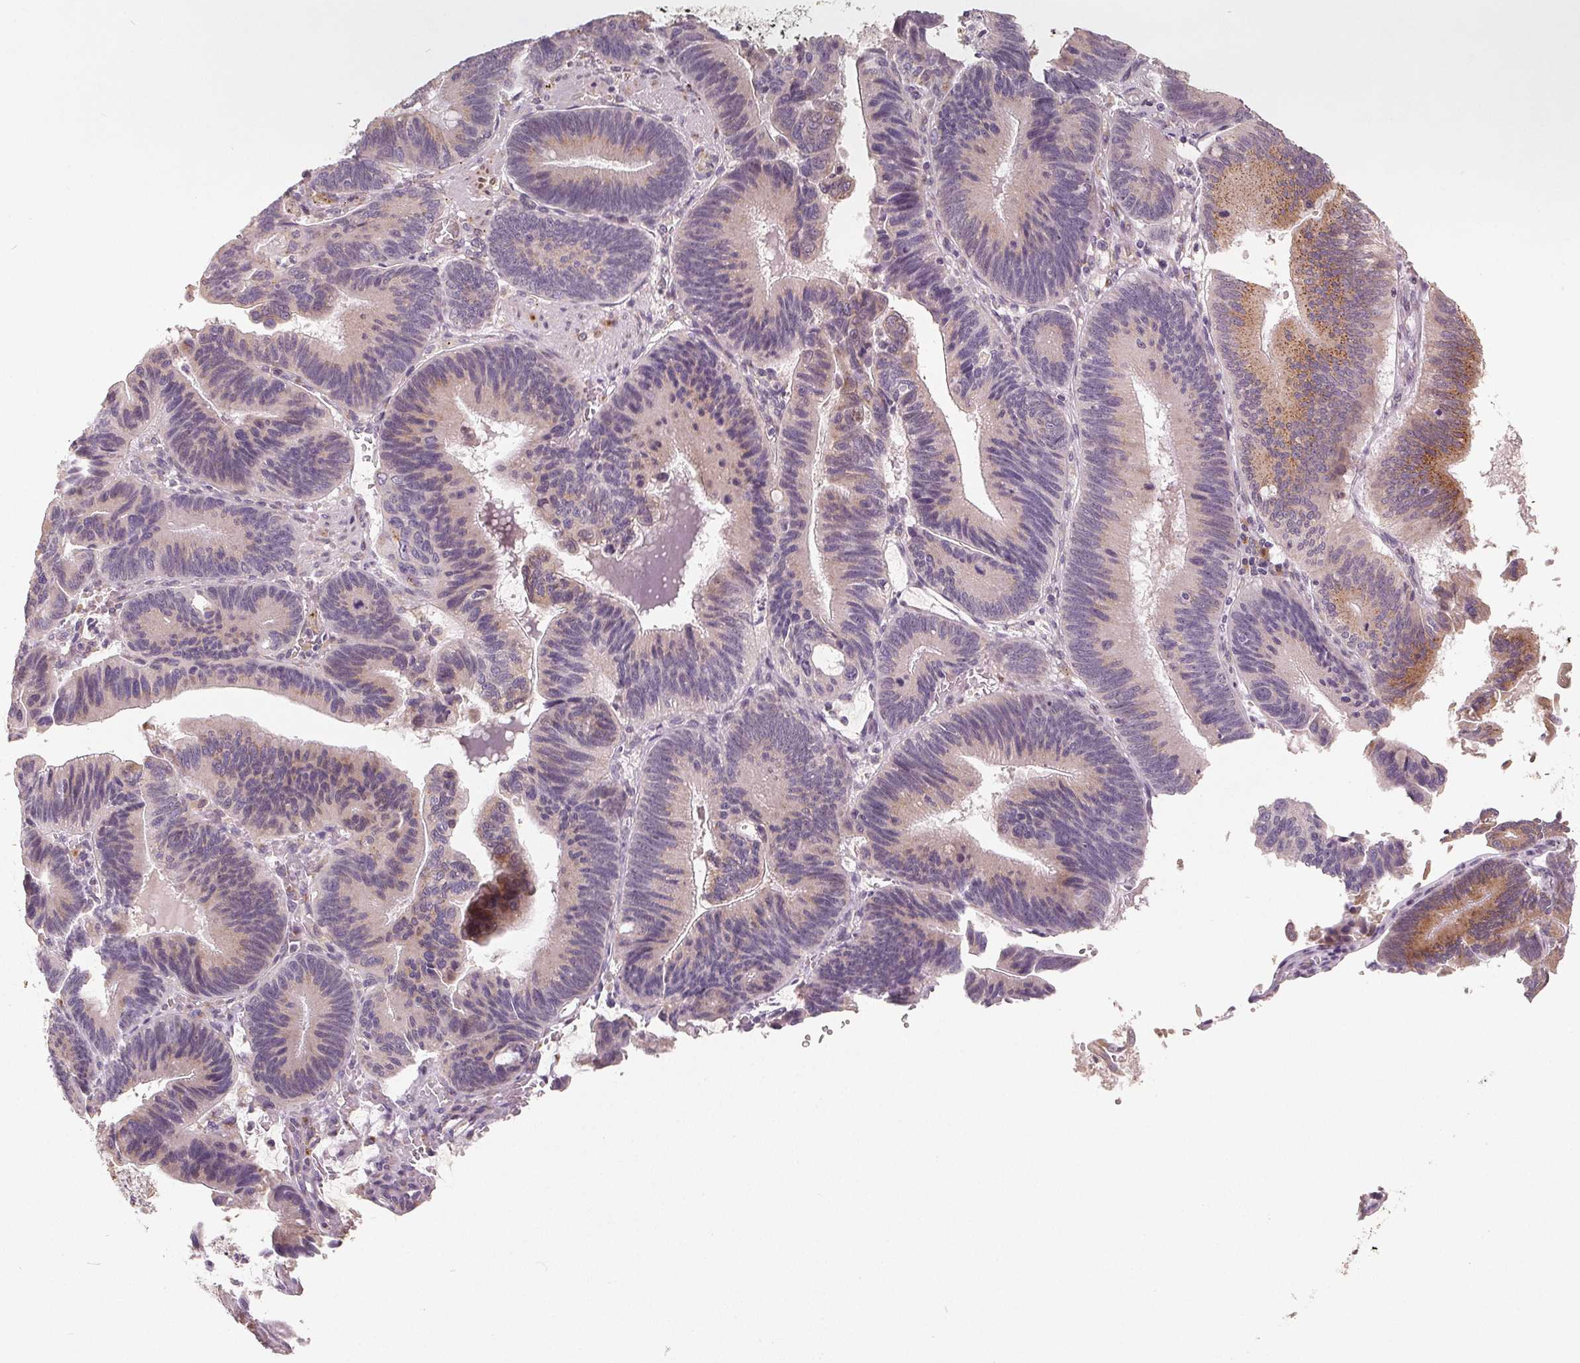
{"staining": {"intensity": "moderate", "quantity": "25%-75%", "location": "cytoplasmic/membranous"}, "tissue": "pancreatic cancer", "cell_type": "Tumor cells", "image_type": "cancer", "snomed": [{"axis": "morphology", "description": "Adenocarcinoma, NOS"}, {"axis": "topography", "description": "Pancreas"}], "caption": "A brown stain highlights moderate cytoplasmic/membranous staining of a protein in human pancreatic cancer (adenocarcinoma) tumor cells.", "gene": "TMSB15B", "patient": {"sex": "male", "age": 82}}